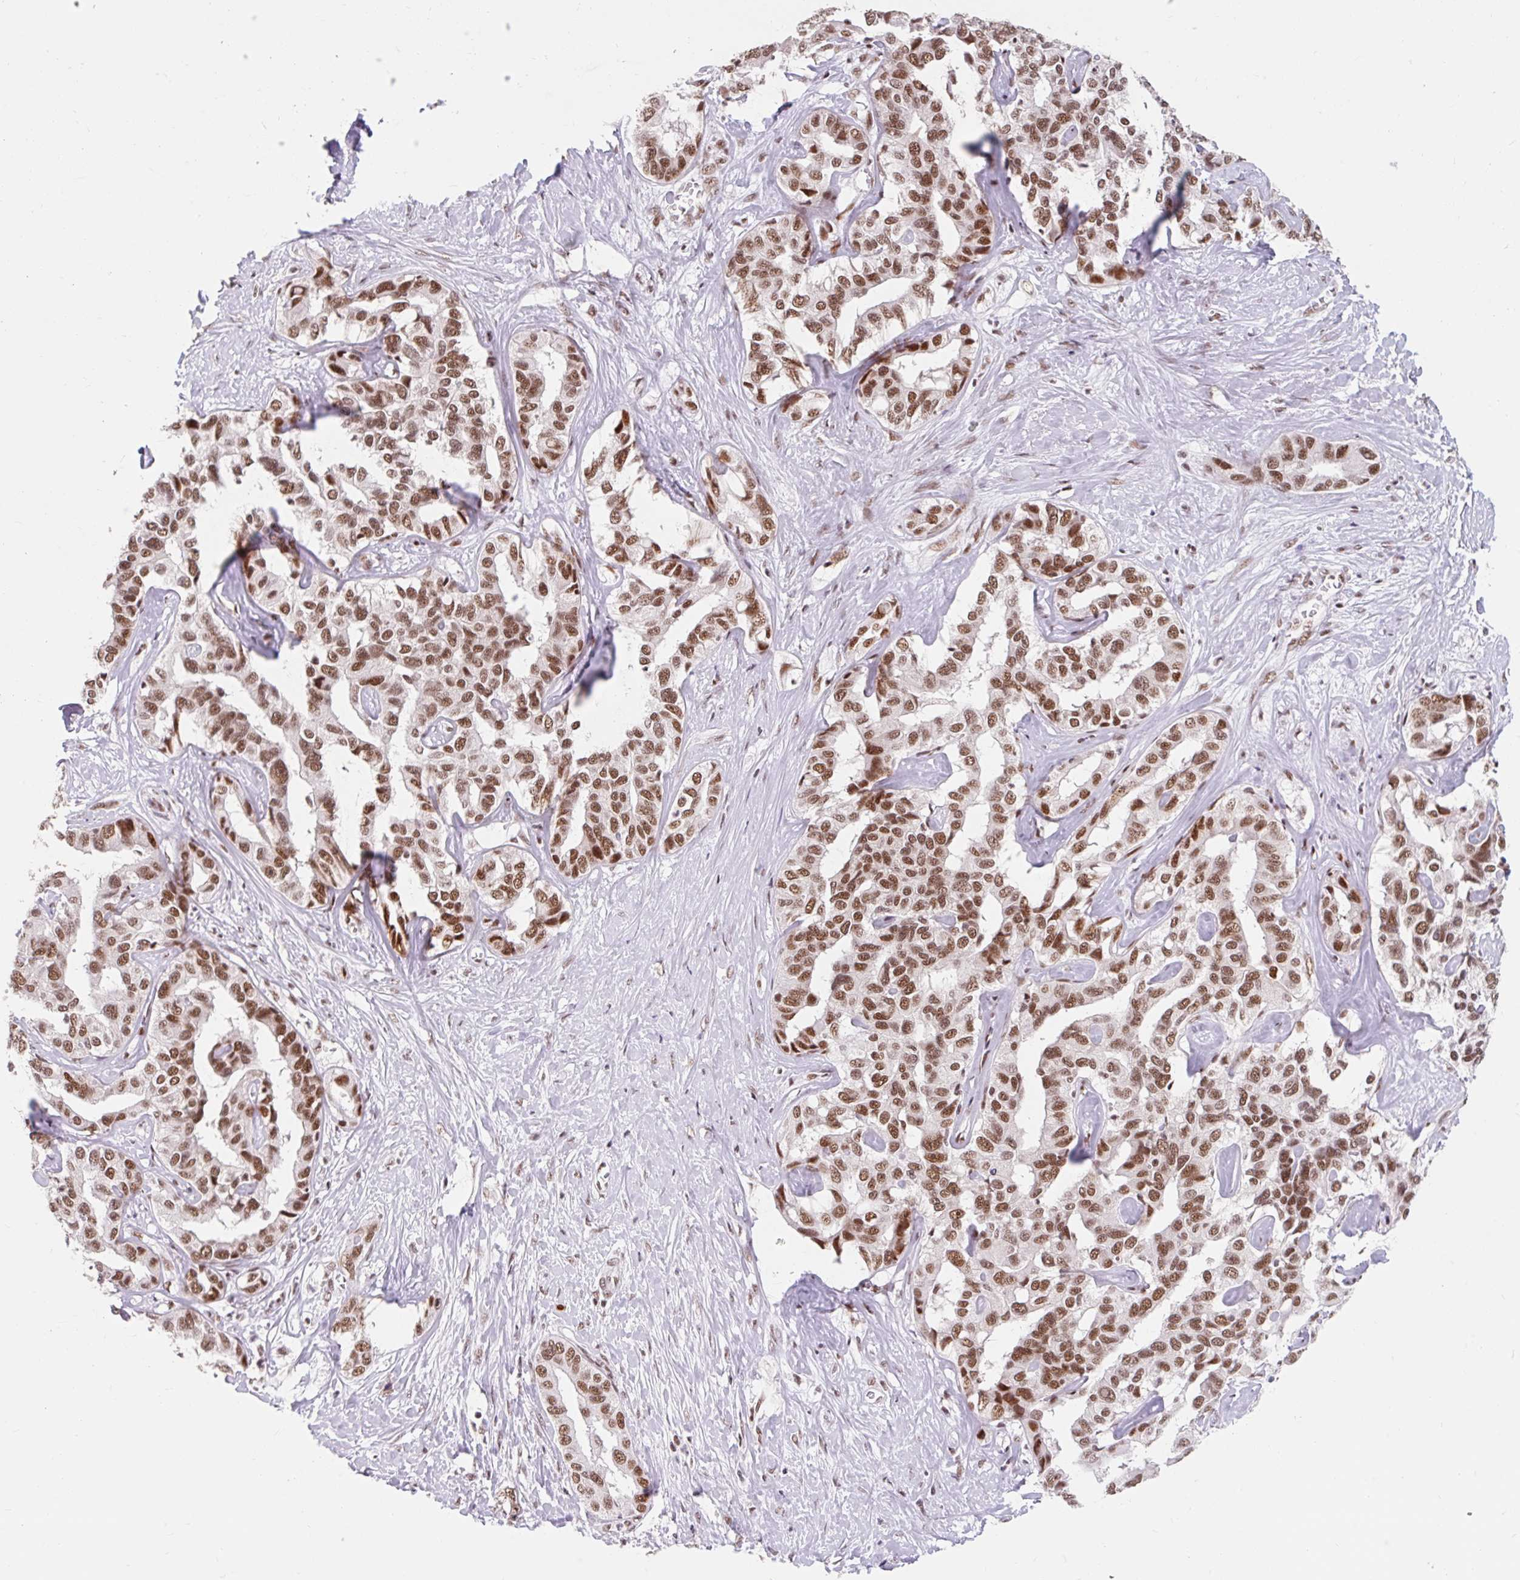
{"staining": {"intensity": "moderate", "quantity": ">75%", "location": "nuclear"}, "tissue": "liver cancer", "cell_type": "Tumor cells", "image_type": "cancer", "snomed": [{"axis": "morphology", "description": "Cholangiocarcinoma"}, {"axis": "topography", "description": "Liver"}], "caption": "The photomicrograph exhibits staining of liver cancer, revealing moderate nuclear protein positivity (brown color) within tumor cells. The protein of interest is stained brown, and the nuclei are stained in blue (DAB (3,3'-diaminobenzidine) IHC with brightfield microscopy, high magnification).", "gene": "SRSF10", "patient": {"sex": "male", "age": 59}}